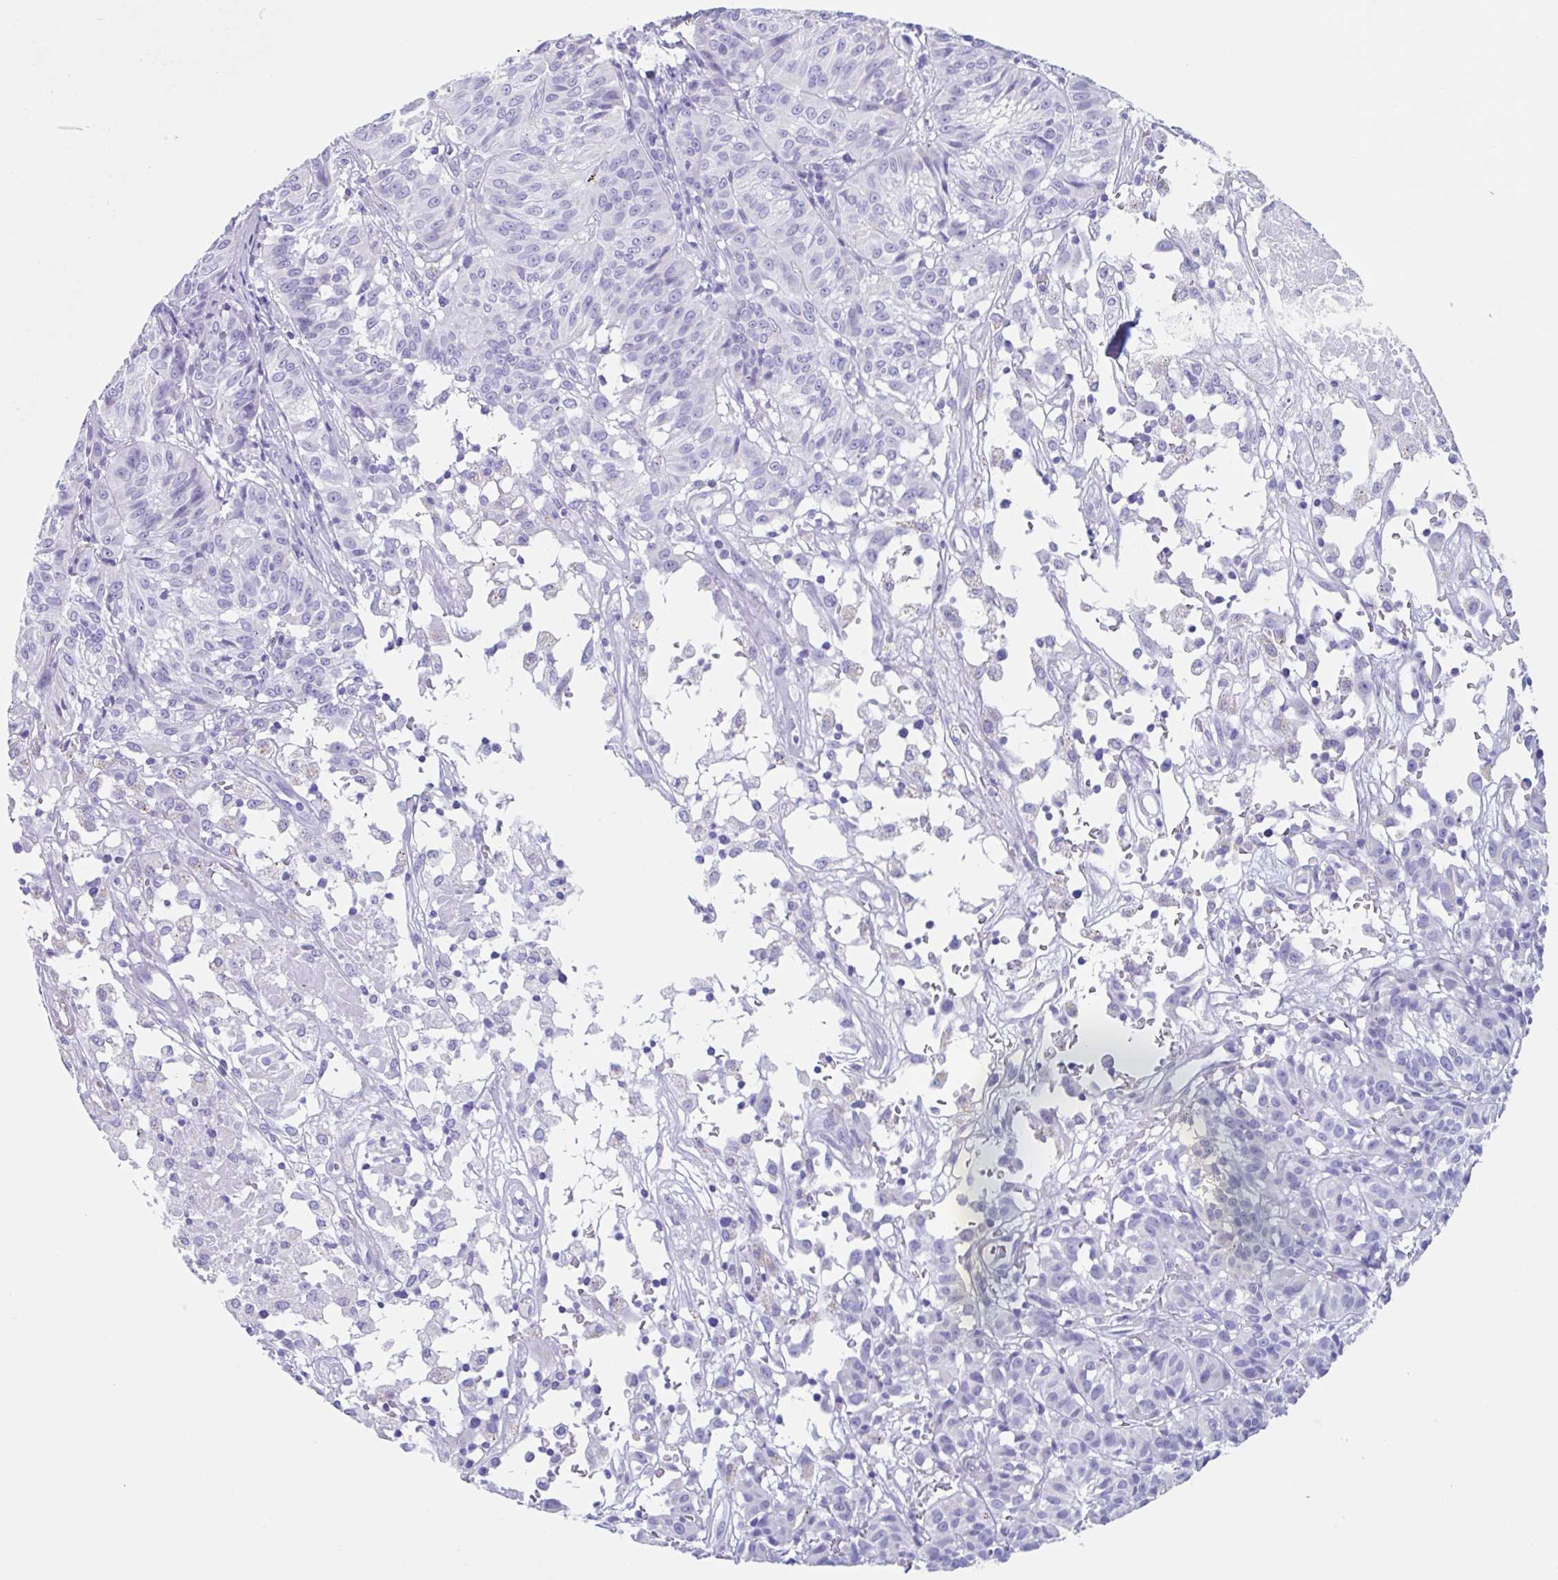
{"staining": {"intensity": "negative", "quantity": "none", "location": "none"}, "tissue": "melanoma", "cell_type": "Tumor cells", "image_type": "cancer", "snomed": [{"axis": "morphology", "description": "Malignant melanoma, NOS"}, {"axis": "topography", "description": "Skin"}], "caption": "The image displays no significant staining in tumor cells of malignant melanoma.", "gene": "CPTP", "patient": {"sex": "female", "age": 72}}